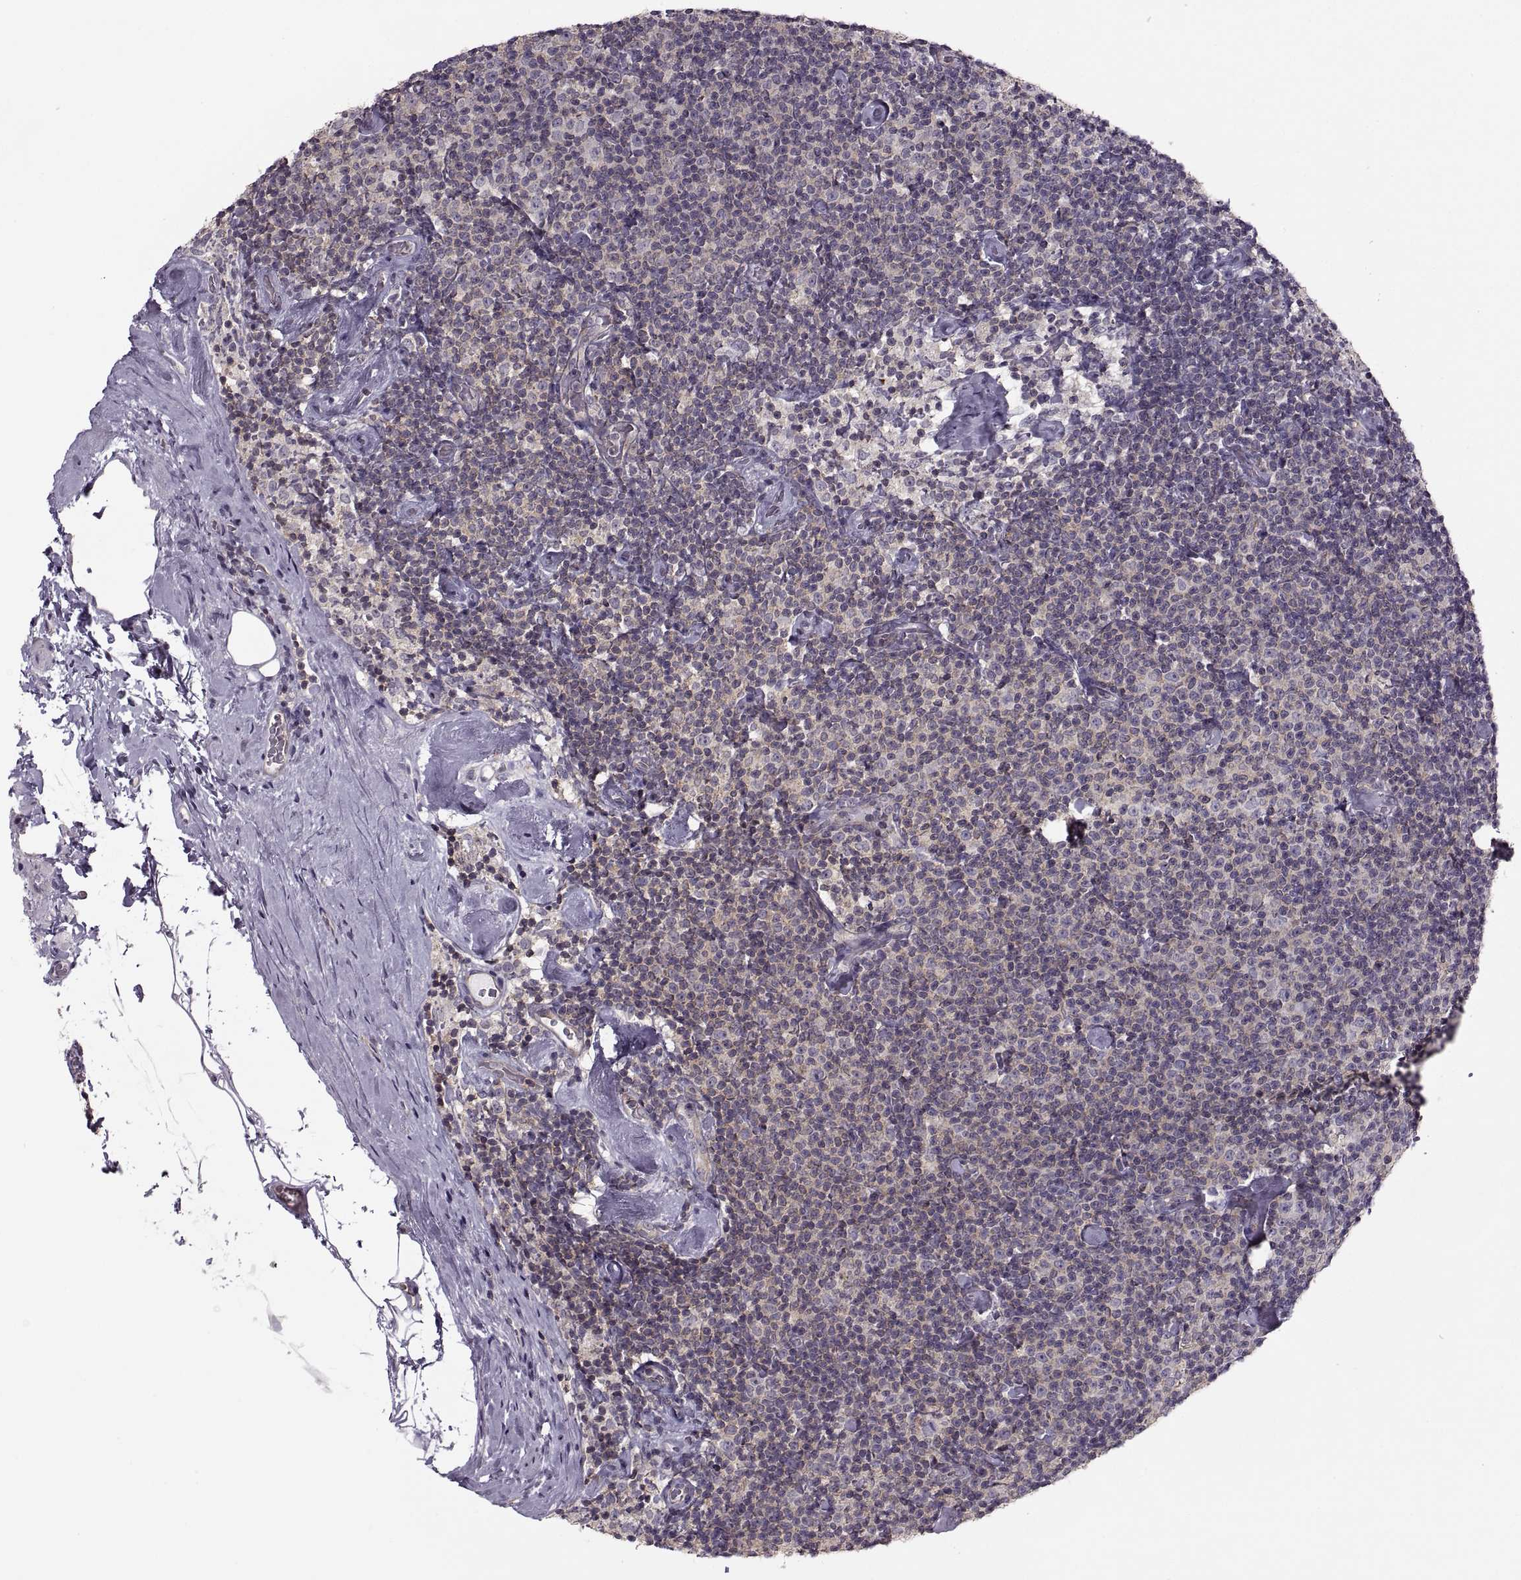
{"staining": {"intensity": "negative", "quantity": "none", "location": "none"}, "tissue": "lymphoma", "cell_type": "Tumor cells", "image_type": "cancer", "snomed": [{"axis": "morphology", "description": "Malignant lymphoma, non-Hodgkin's type, Low grade"}, {"axis": "topography", "description": "Lymph node"}], "caption": "Immunohistochemical staining of human malignant lymphoma, non-Hodgkin's type (low-grade) demonstrates no significant expression in tumor cells. The staining was performed using DAB to visualize the protein expression in brown, while the nuclei were stained in blue with hematoxylin (Magnification: 20x).", "gene": "LUZP2", "patient": {"sex": "male", "age": 81}}